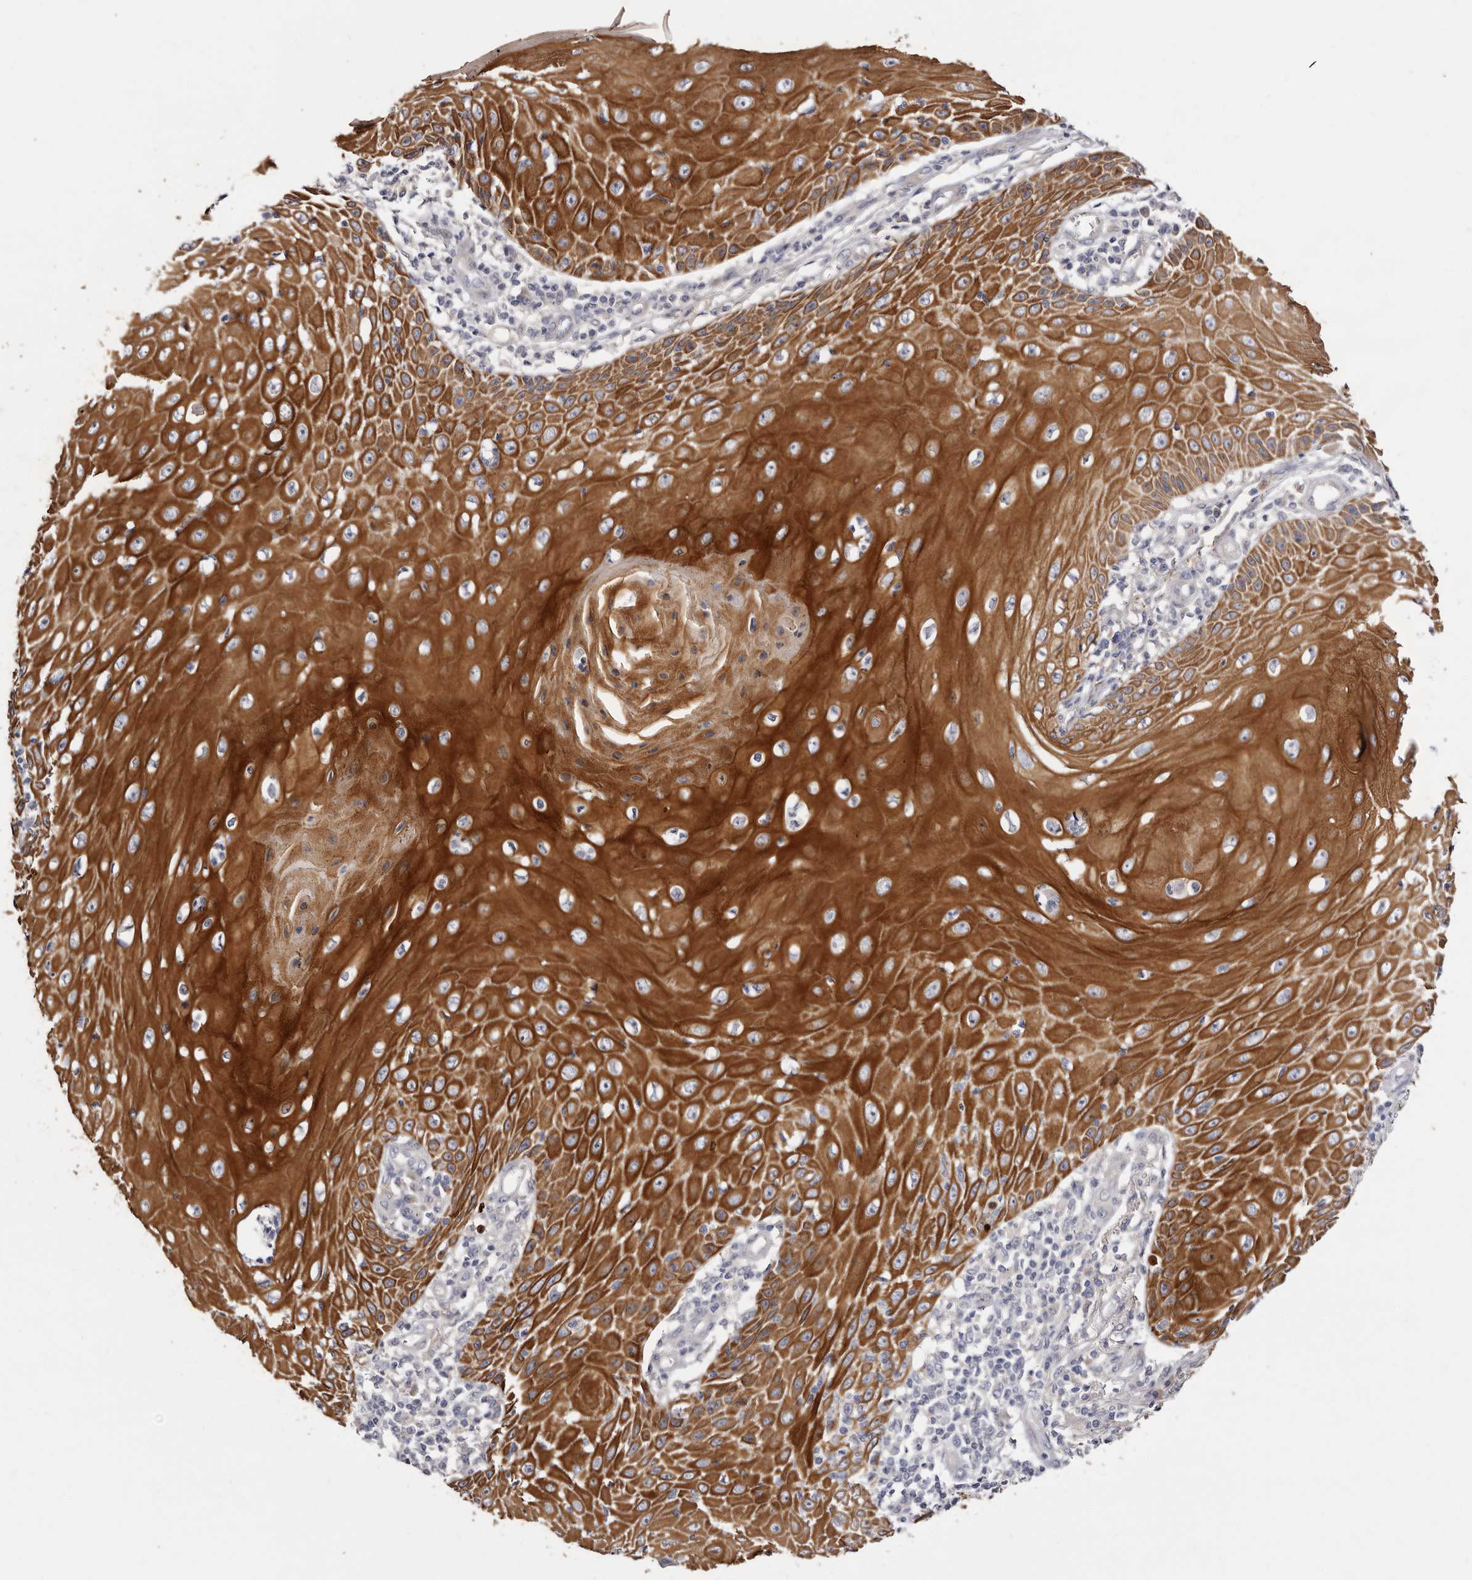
{"staining": {"intensity": "strong", "quantity": ">75%", "location": "cytoplasmic/membranous"}, "tissue": "skin cancer", "cell_type": "Tumor cells", "image_type": "cancer", "snomed": [{"axis": "morphology", "description": "Squamous cell carcinoma, NOS"}, {"axis": "topography", "description": "Skin"}], "caption": "Immunohistochemistry (IHC) (DAB (3,3'-diaminobenzidine)) staining of human skin squamous cell carcinoma demonstrates strong cytoplasmic/membranous protein positivity in about >75% of tumor cells.", "gene": "STK16", "patient": {"sex": "female", "age": 73}}